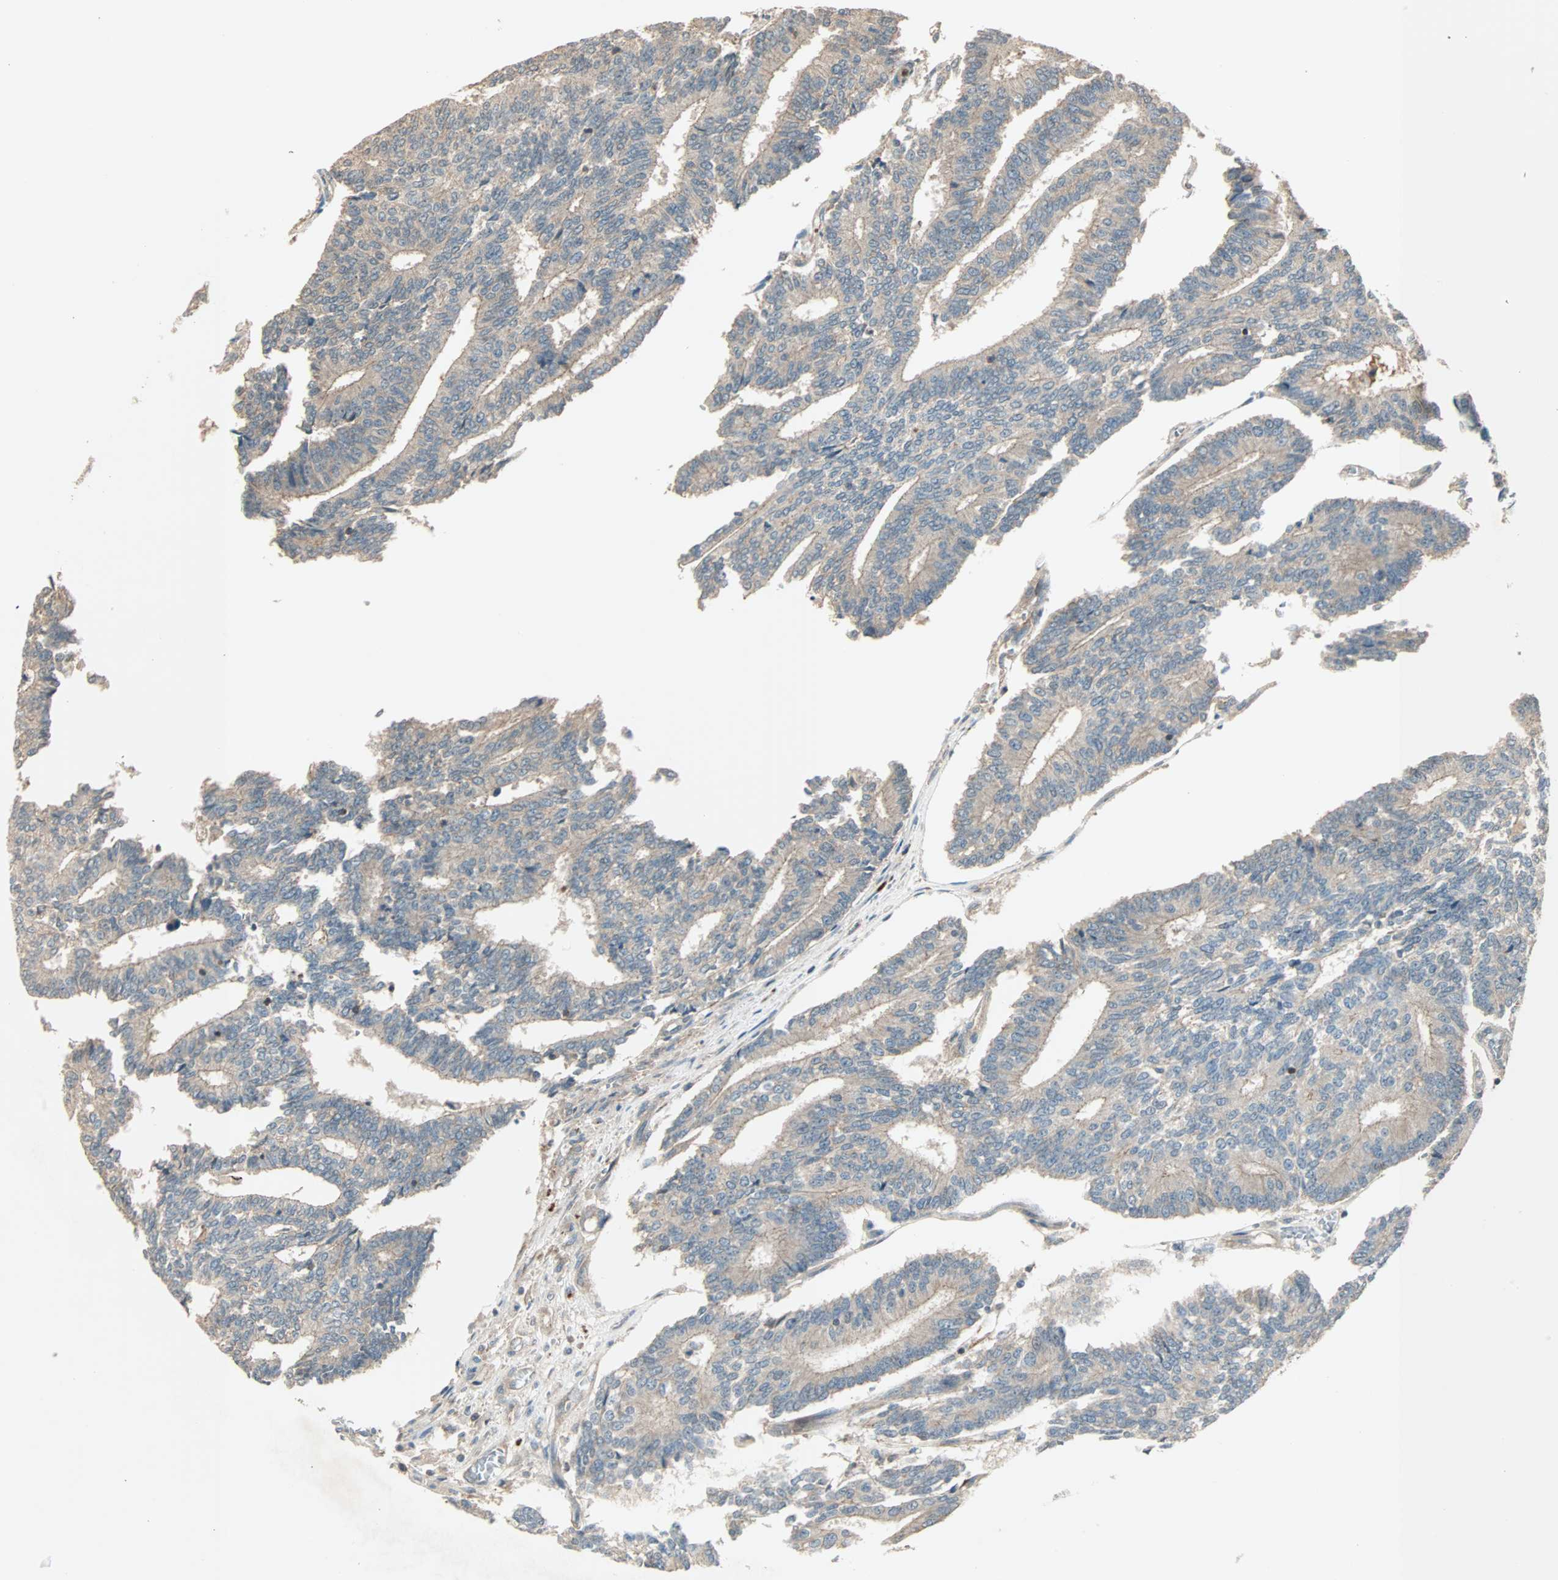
{"staining": {"intensity": "weak", "quantity": ">75%", "location": "cytoplasmic/membranous"}, "tissue": "prostate cancer", "cell_type": "Tumor cells", "image_type": "cancer", "snomed": [{"axis": "morphology", "description": "Adenocarcinoma, High grade"}, {"axis": "topography", "description": "Prostate"}], "caption": "Prostate cancer stained with a protein marker shows weak staining in tumor cells.", "gene": "MAP3K21", "patient": {"sex": "male", "age": 55}}